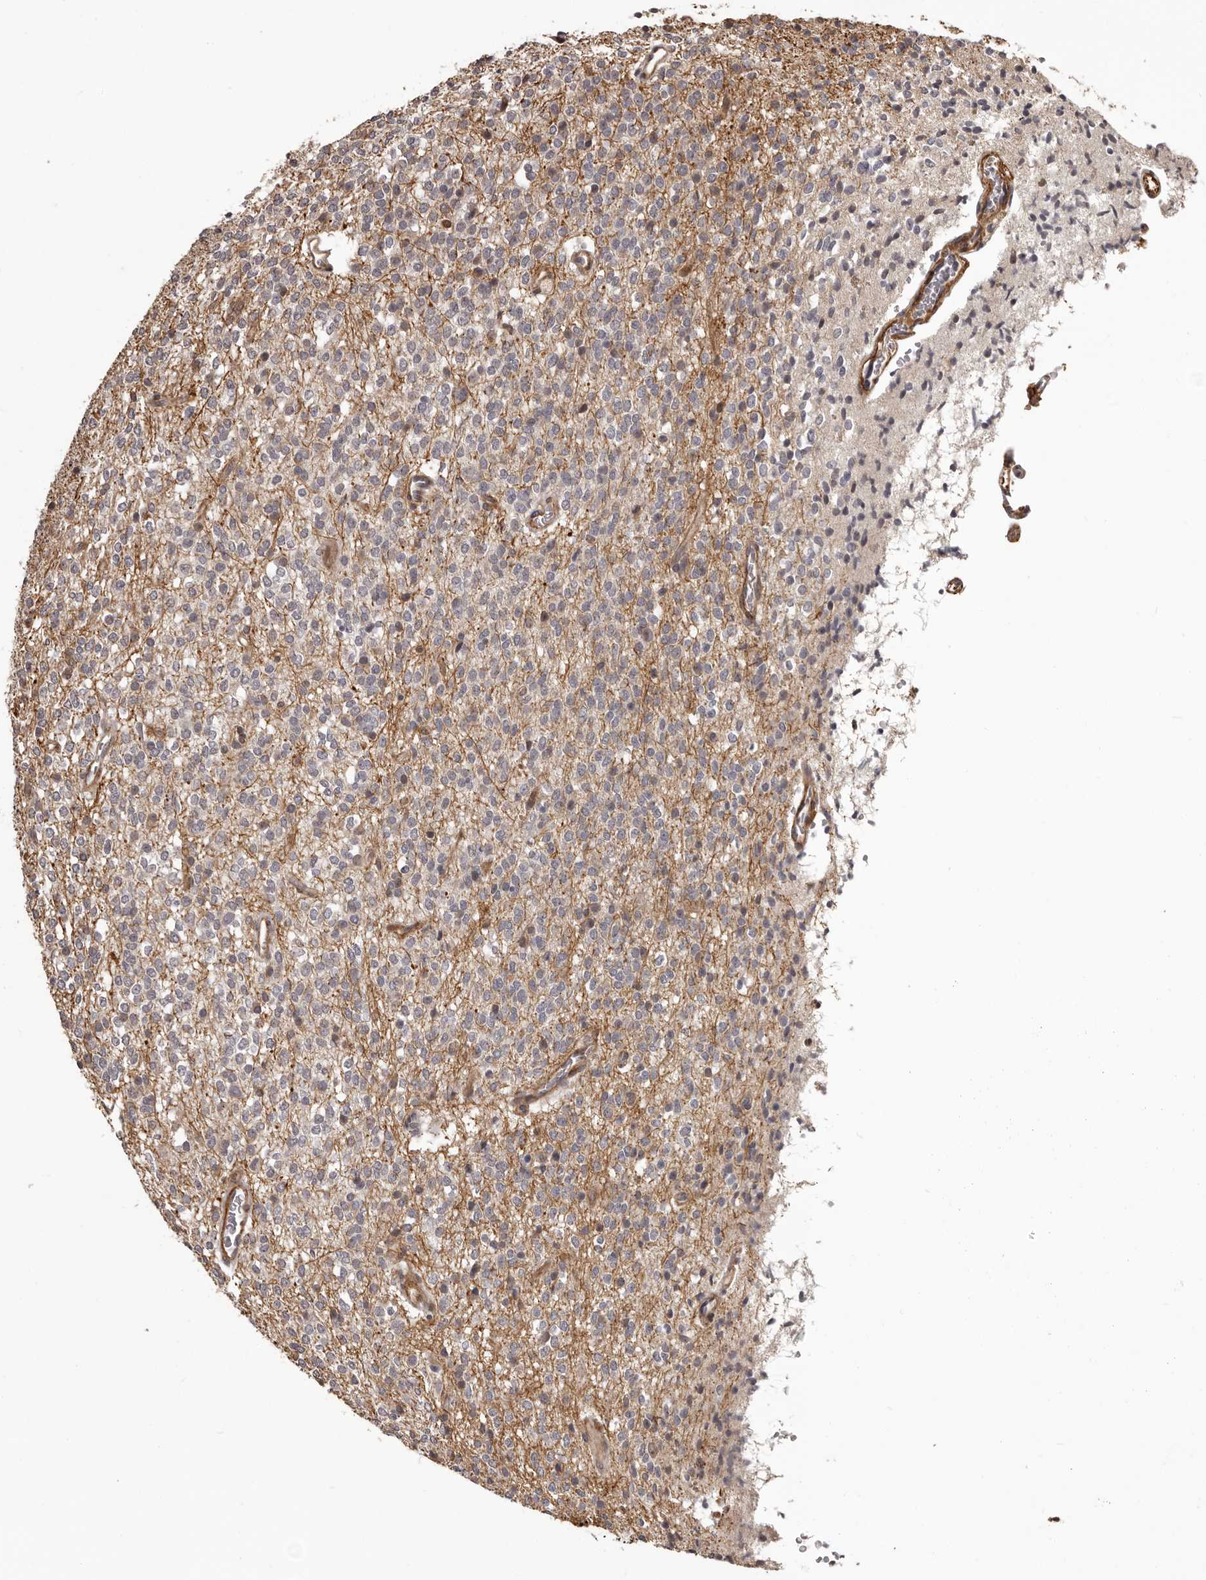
{"staining": {"intensity": "negative", "quantity": "none", "location": "none"}, "tissue": "glioma", "cell_type": "Tumor cells", "image_type": "cancer", "snomed": [{"axis": "morphology", "description": "Glioma, malignant, High grade"}, {"axis": "topography", "description": "Brain"}], "caption": "The IHC photomicrograph has no significant positivity in tumor cells of glioma tissue.", "gene": "SLITRK6", "patient": {"sex": "male", "age": 34}}